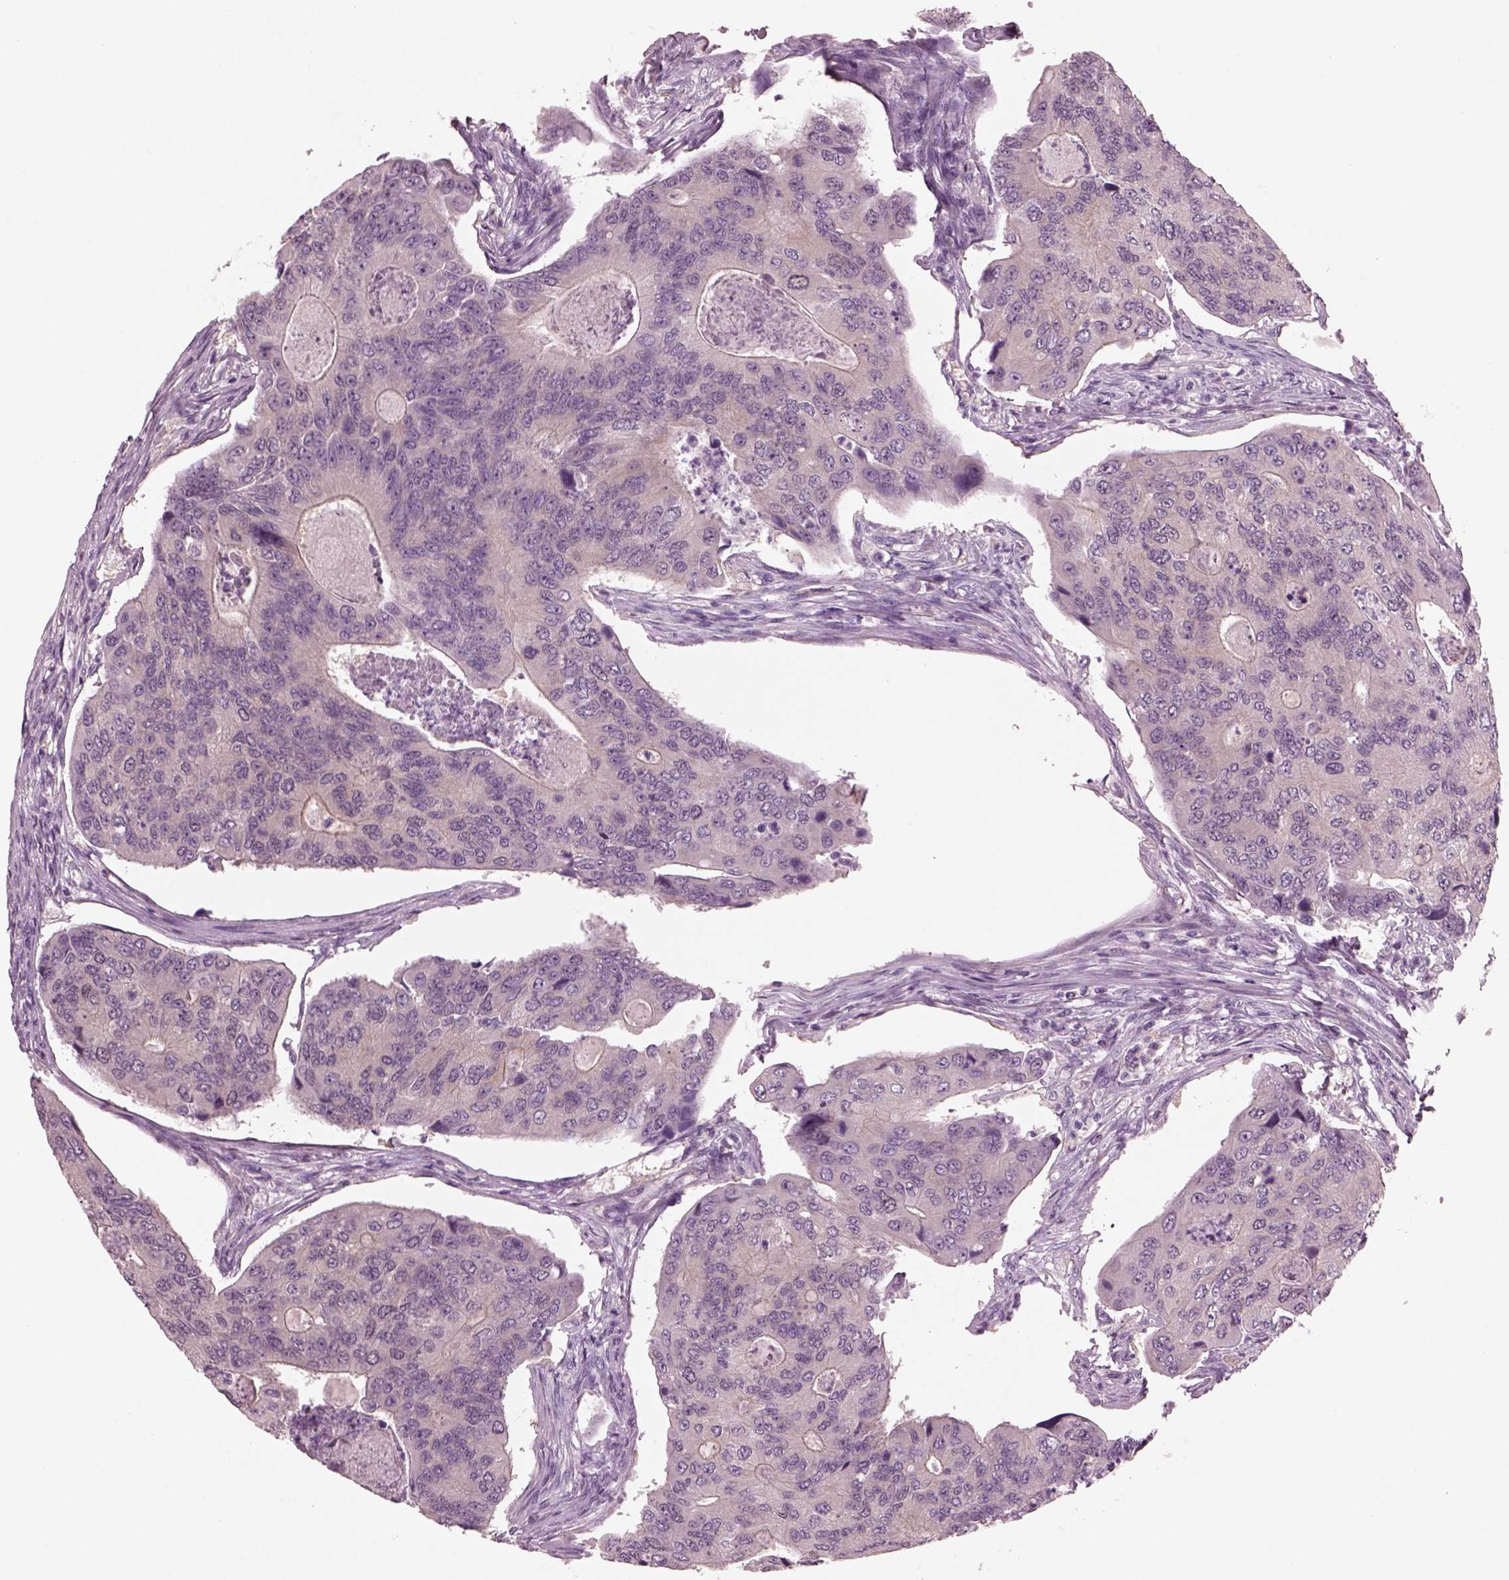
{"staining": {"intensity": "negative", "quantity": "none", "location": "none"}, "tissue": "colorectal cancer", "cell_type": "Tumor cells", "image_type": "cancer", "snomed": [{"axis": "morphology", "description": "Adenocarcinoma, NOS"}, {"axis": "topography", "description": "Colon"}], "caption": "Protein analysis of colorectal cancer demonstrates no significant positivity in tumor cells.", "gene": "SHTN1", "patient": {"sex": "female", "age": 67}}